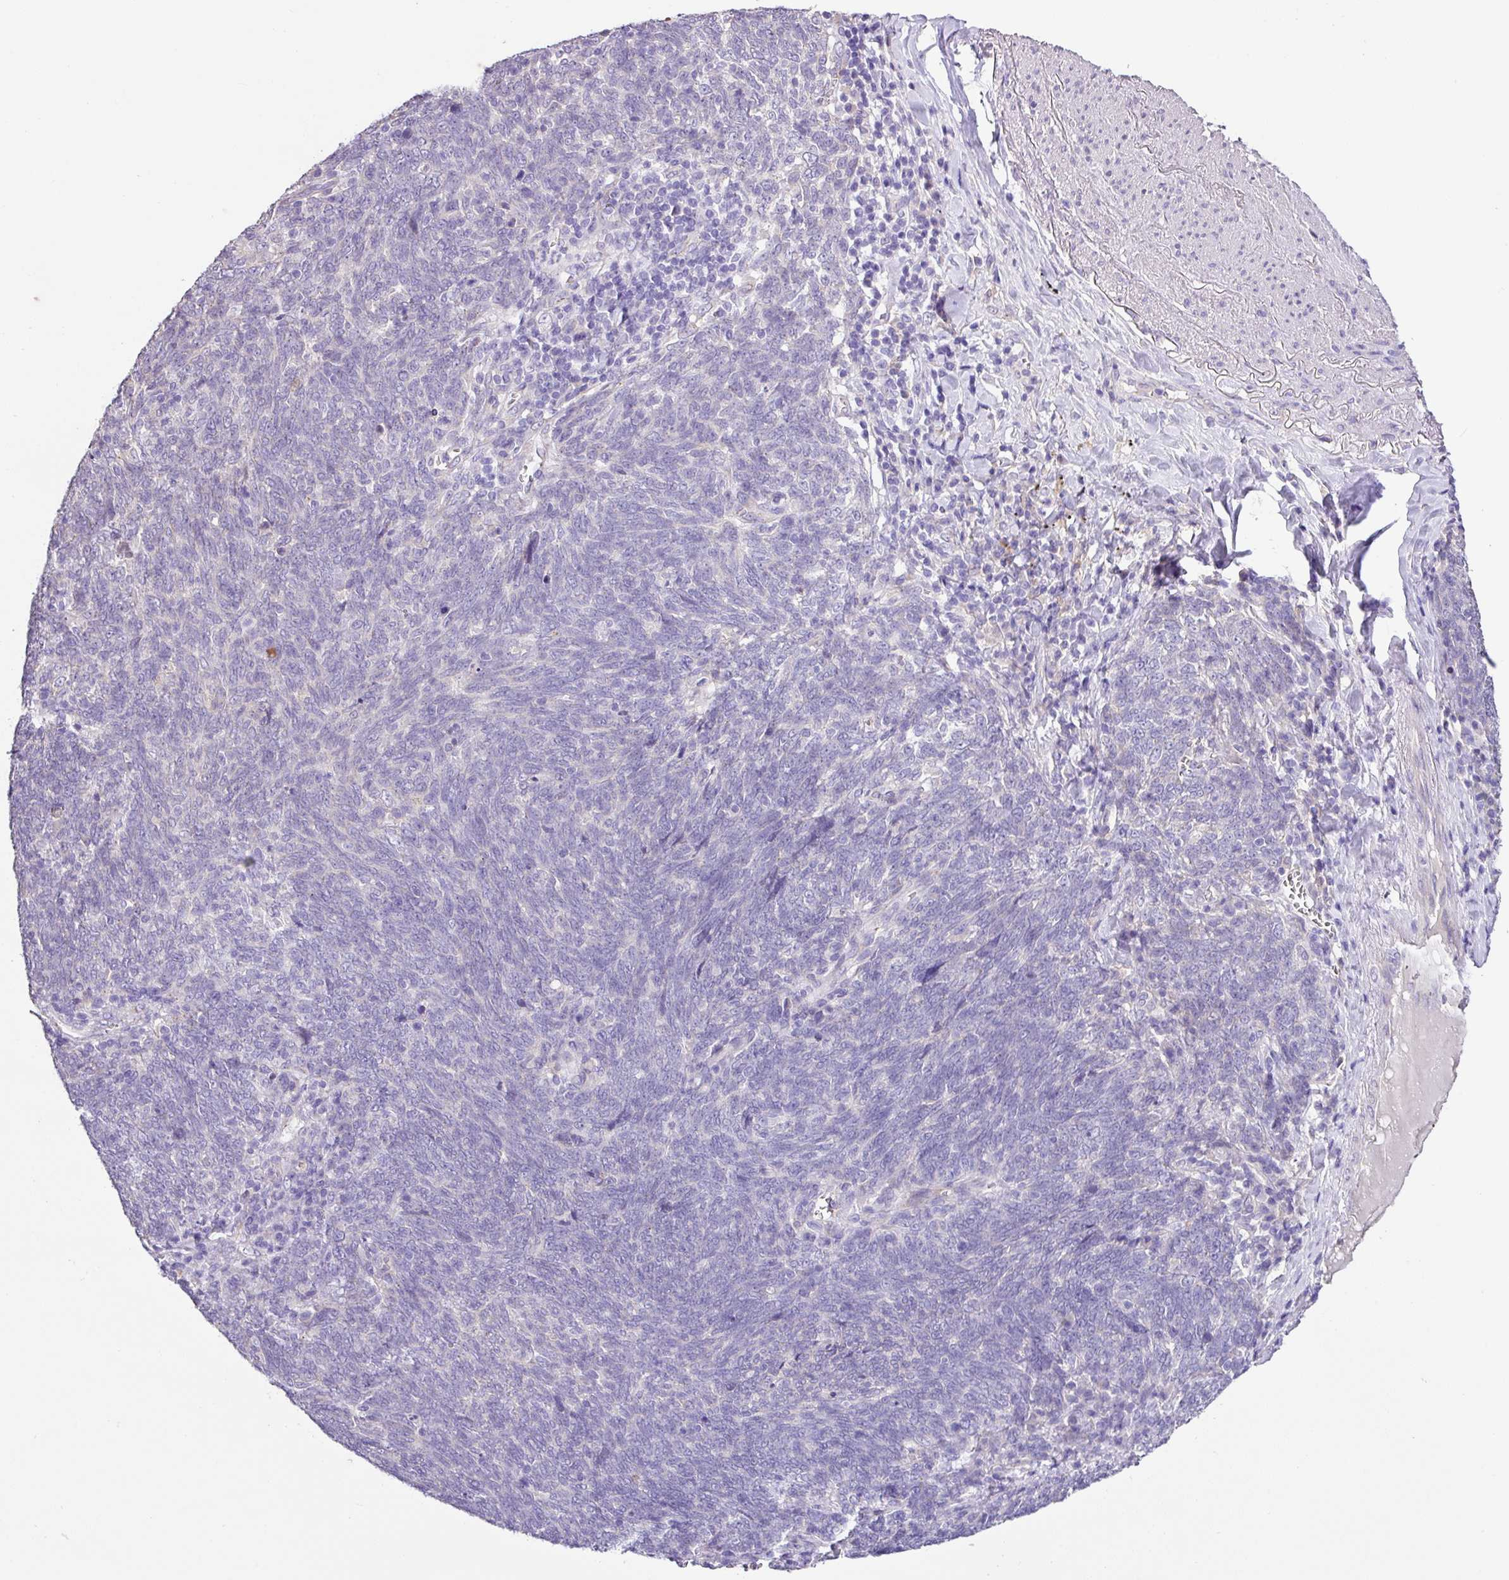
{"staining": {"intensity": "negative", "quantity": "none", "location": "none"}, "tissue": "lung cancer", "cell_type": "Tumor cells", "image_type": "cancer", "snomed": [{"axis": "morphology", "description": "Squamous cell carcinoma, NOS"}, {"axis": "topography", "description": "Lung"}], "caption": "Tumor cells are negative for protein expression in human lung cancer.", "gene": "ZG16", "patient": {"sex": "female", "age": 72}}